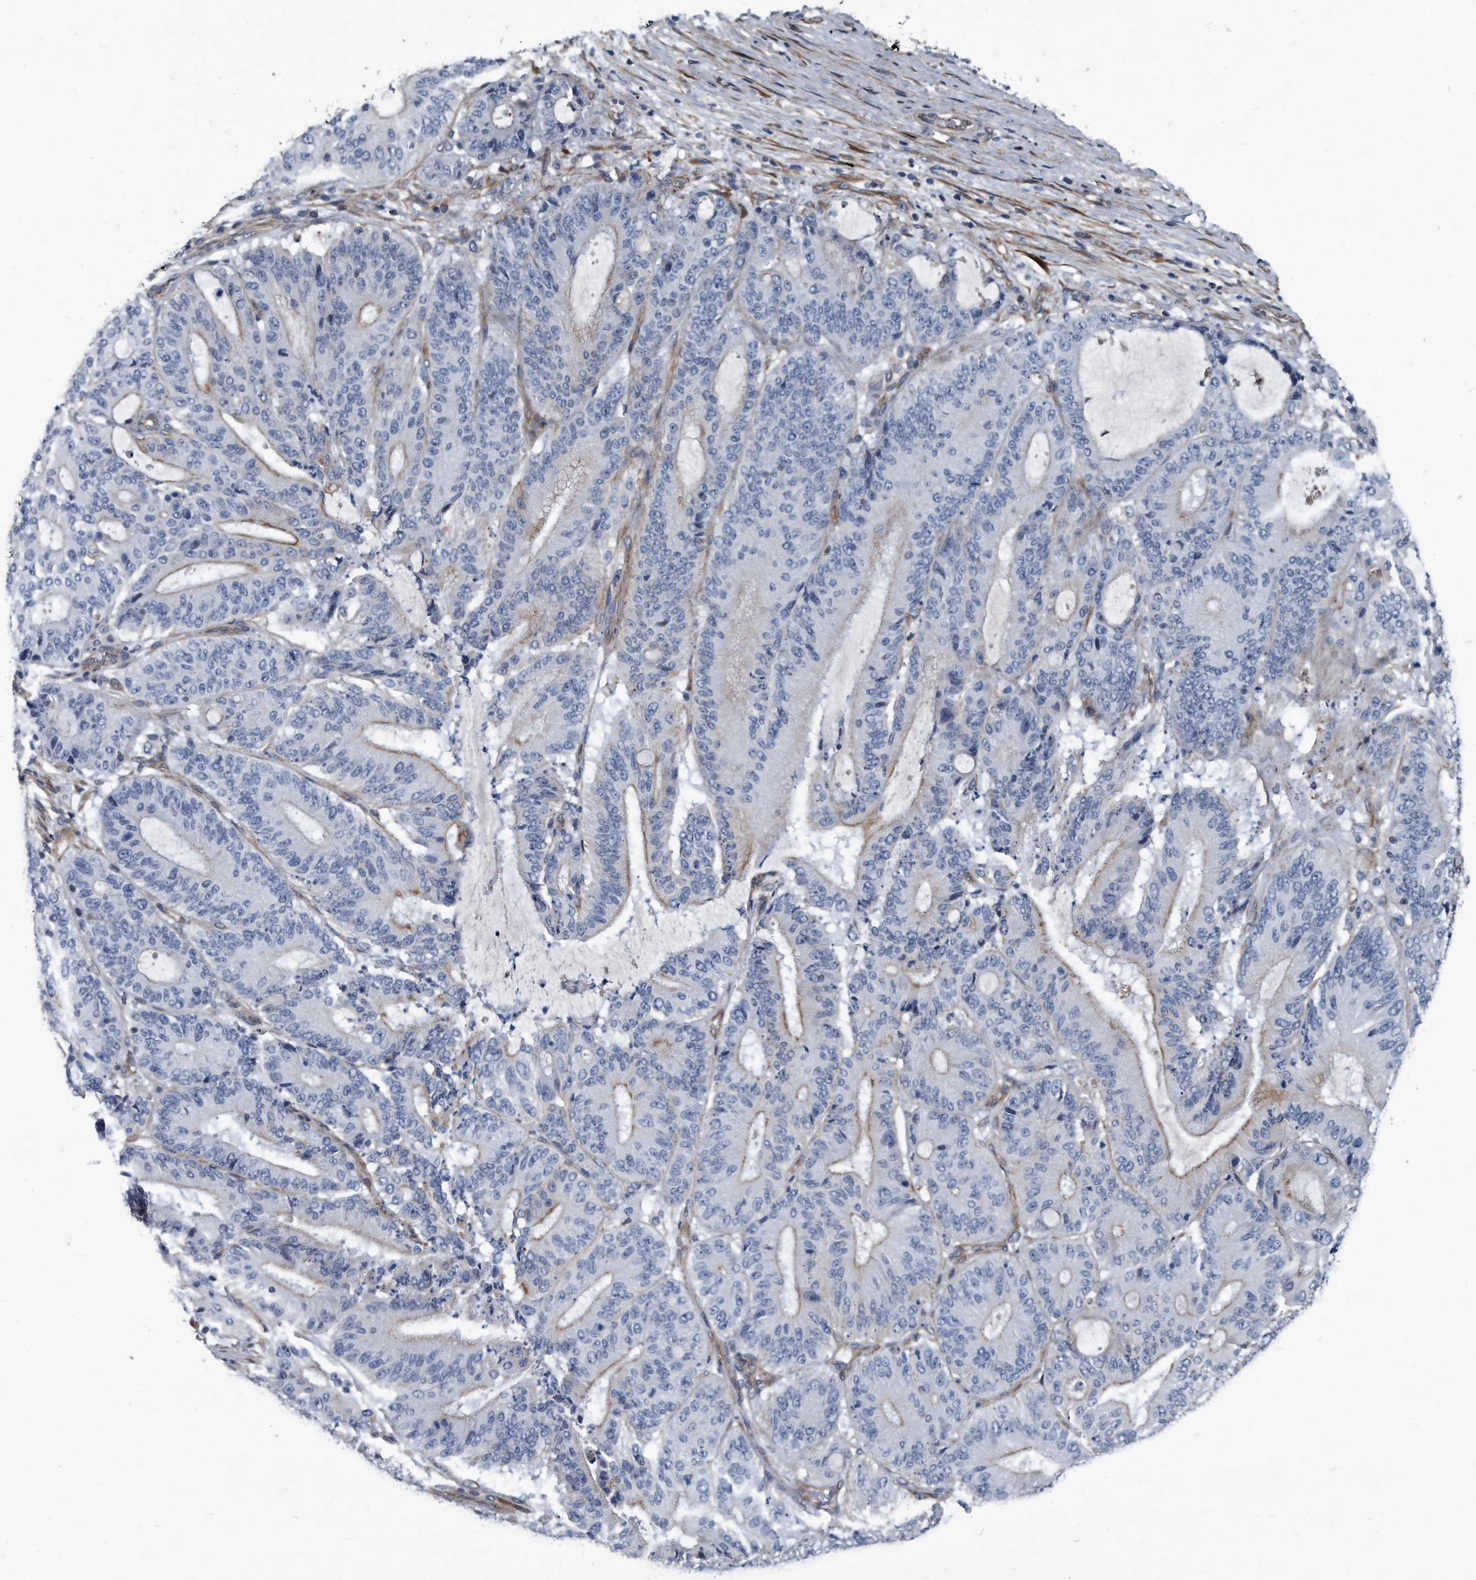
{"staining": {"intensity": "moderate", "quantity": "<25%", "location": "cytoplasmic/membranous"}, "tissue": "liver cancer", "cell_type": "Tumor cells", "image_type": "cancer", "snomed": [{"axis": "morphology", "description": "Normal tissue, NOS"}, {"axis": "morphology", "description": "Cholangiocarcinoma"}, {"axis": "topography", "description": "Liver"}, {"axis": "topography", "description": "Peripheral nerve tissue"}], "caption": "IHC image of liver cancer (cholangiocarcinoma) stained for a protein (brown), which exhibits low levels of moderate cytoplasmic/membranous expression in approximately <25% of tumor cells.", "gene": "PLEC", "patient": {"sex": "female", "age": 73}}